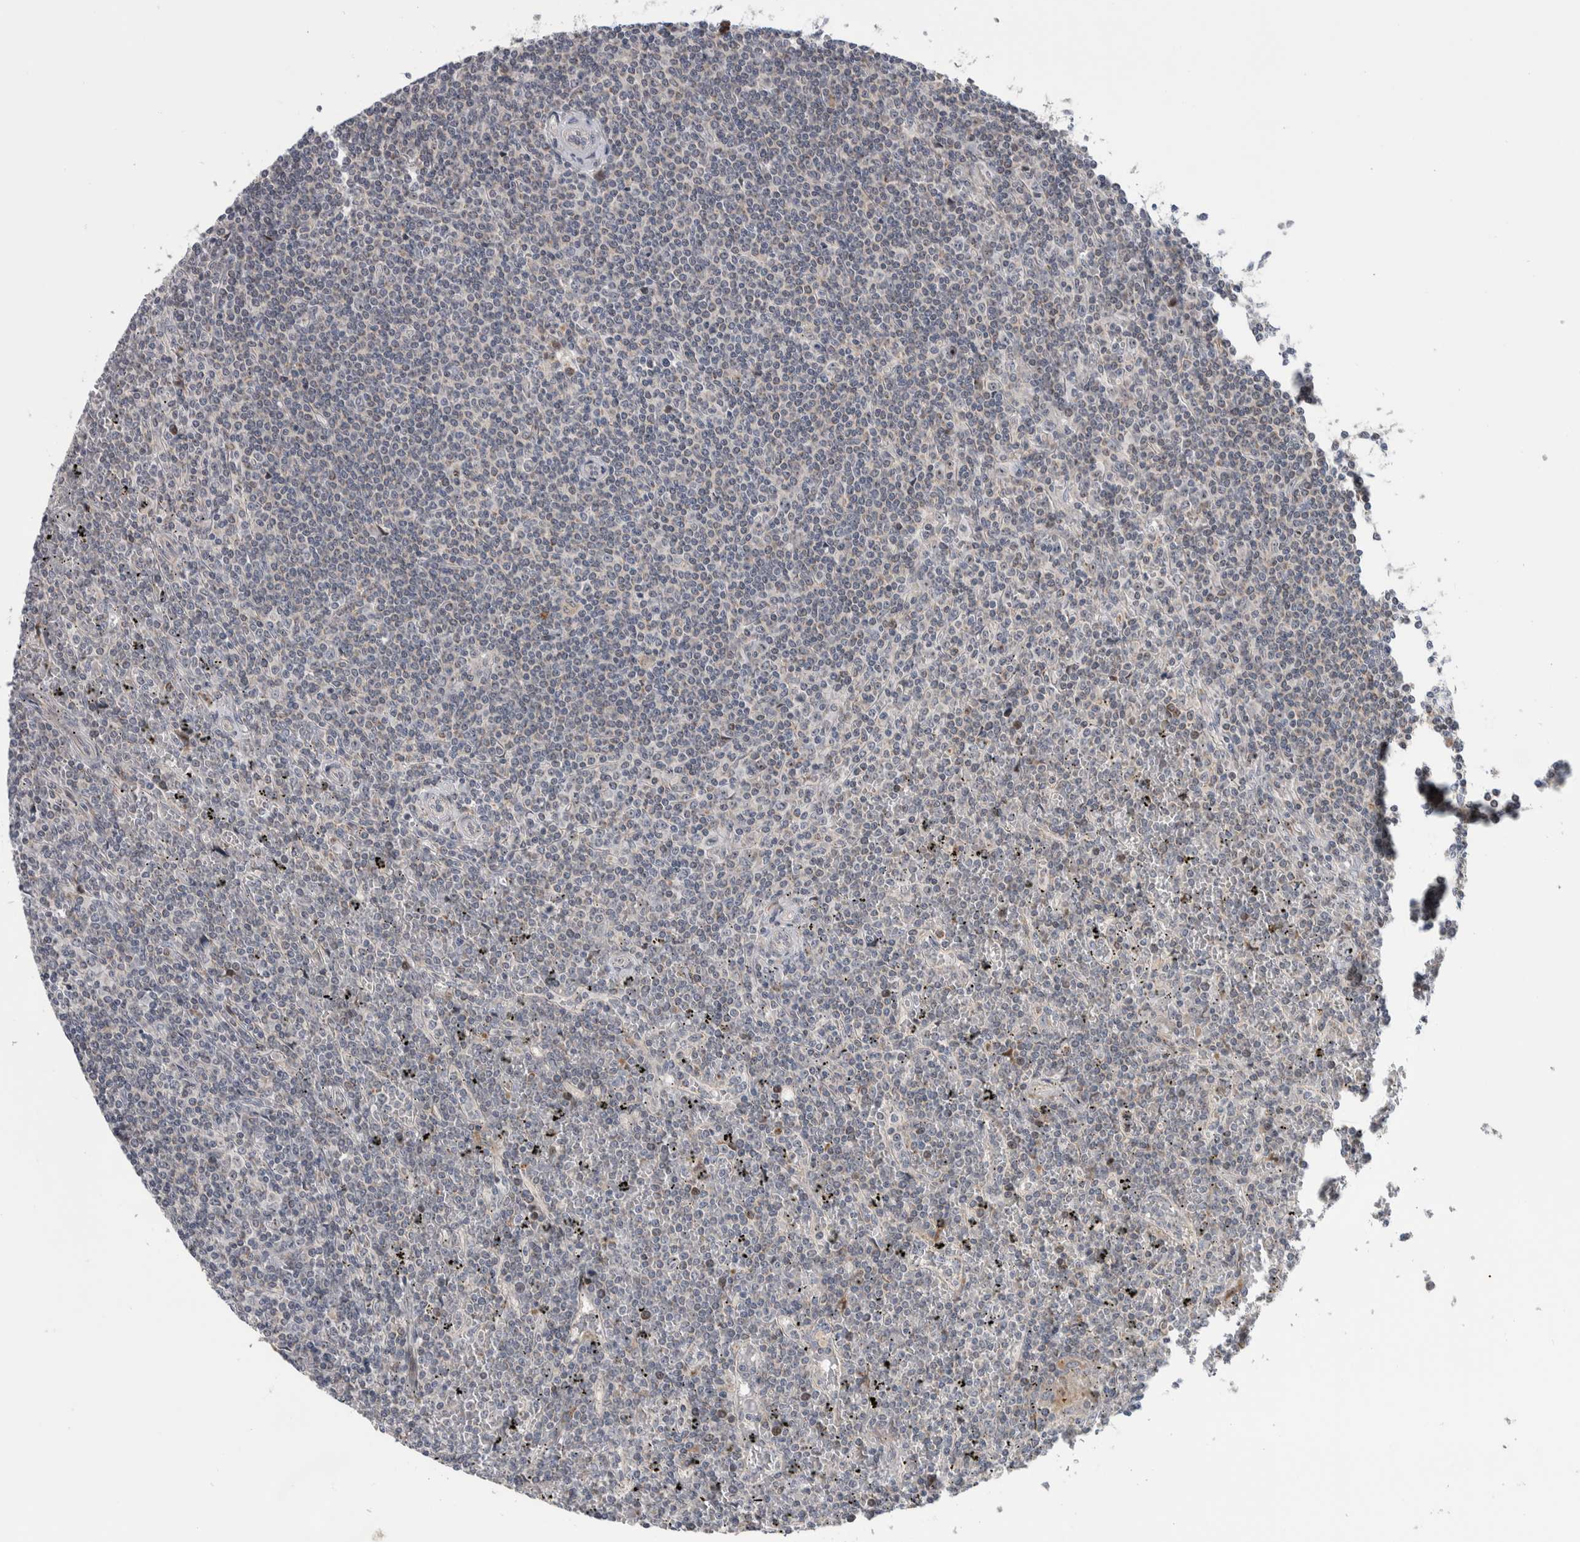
{"staining": {"intensity": "negative", "quantity": "none", "location": "none"}, "tissue": "lymphoma", "cell_type": "Tumor cells", "image_type": "cancer", "snomed": [{"axis": "morphology", "description": "Malignant lymphoma, non-Hodgkin's type, Low grade"}, {"axis": "topography", "description": "Spleen"}], "caption": "High magnification brightfield microscopy of low-grade malignant lymphoma, non-Hodgkin's type stained with DAB (brown) and counterstained with hematoxylin (blue): tumor cells show no significant staining.", "gene": "PRRG4", "patient": {"sex": "female", "age": 19}}